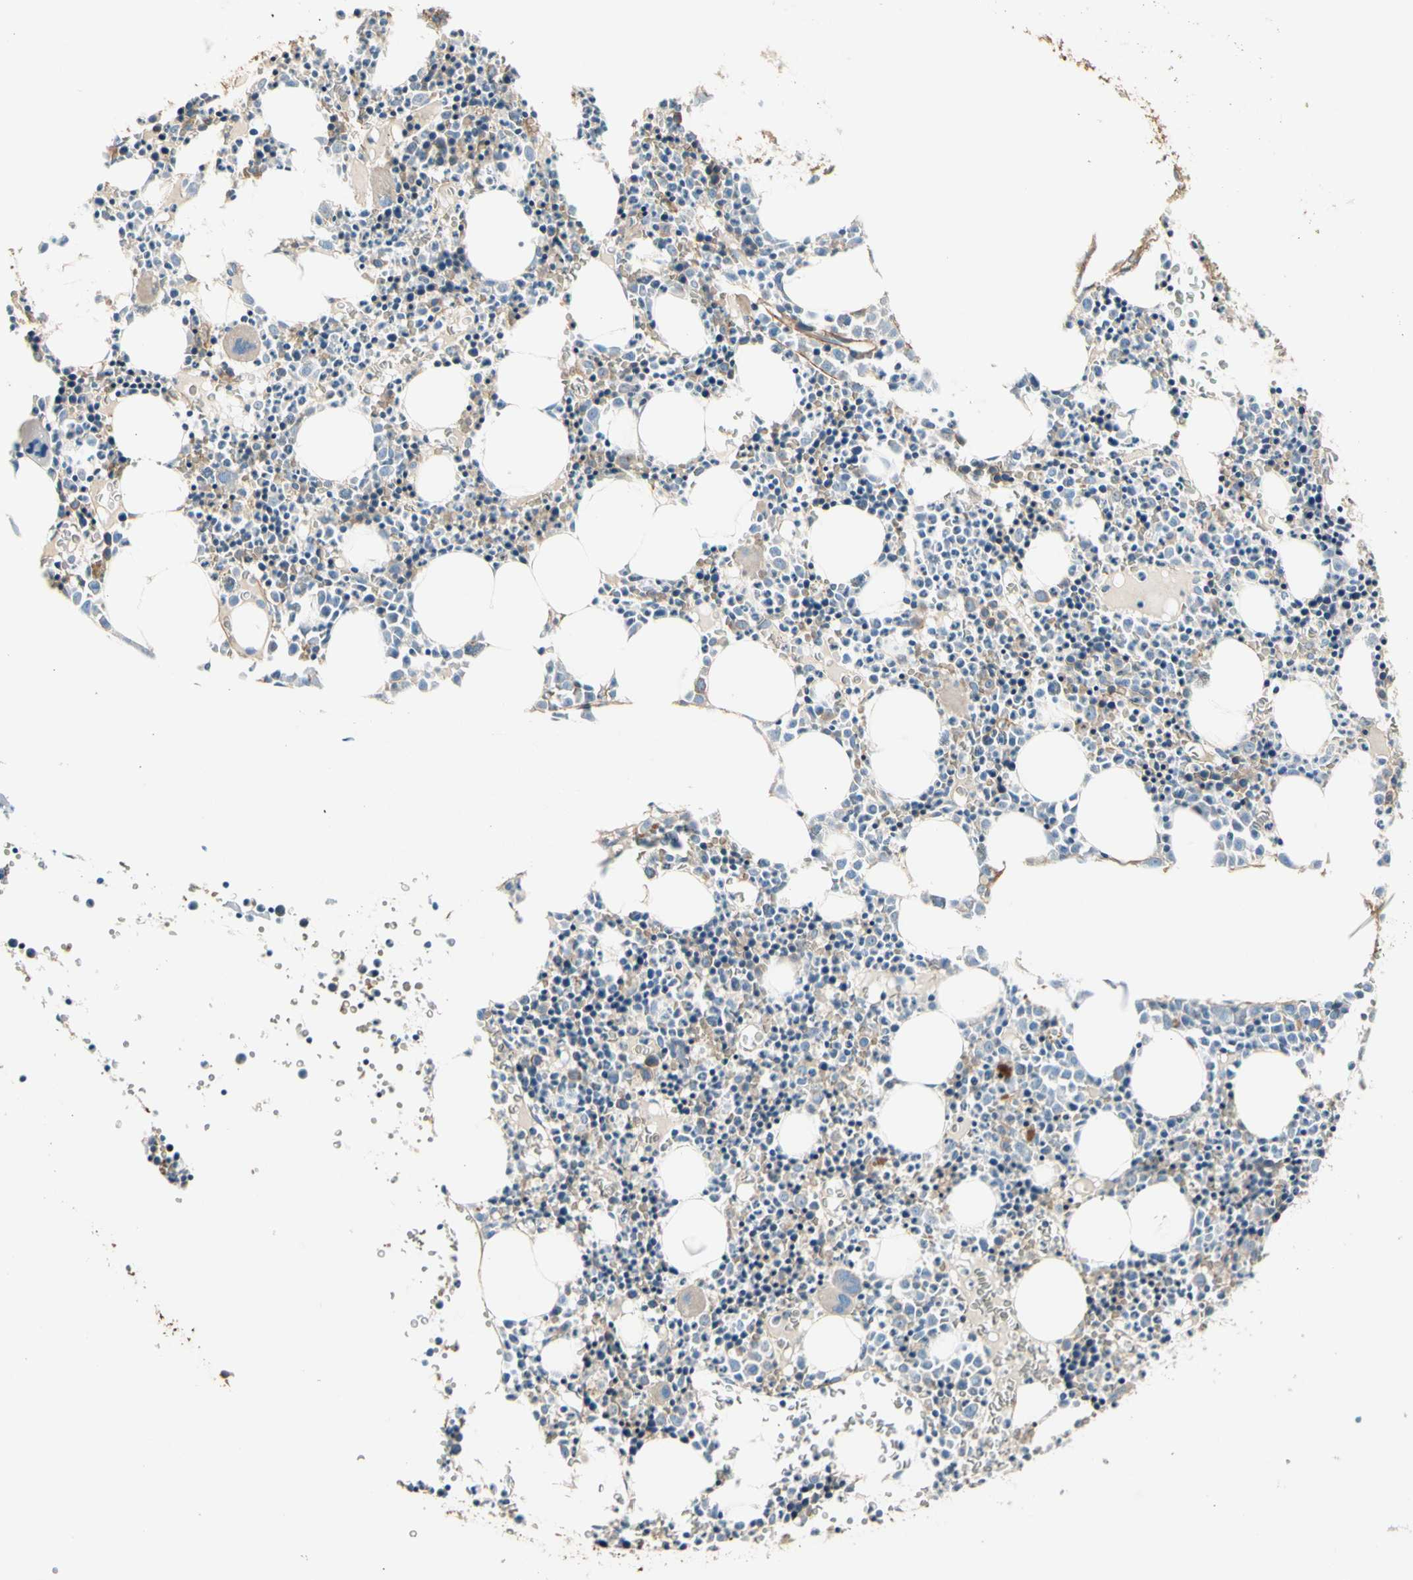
{"staining": {"intensity": "weak", "quantity": "<25%", "location": "cytoplasmic/membranous"}, "tissue": "bone marrow", "cell_type": "Hematopoietic cells", "image_type": "normal", "snomed": [{"axis": "morphology", "description": "Normal tissue, NOS"}, {"axis": "morphology", "description": "Inflammation, NOS"}, {"axis": "topography", "description": "Bone marrow"}], "caption": "There is no significant staining in hematopoietic cells of bone marrow. (DAB (3,3'-diaminobenzidine) immunohistochemistry (IHC) with hematoxylin counter stain).", "gene": "SUSD2", "patient": {"sex": "female", "age": 17}}